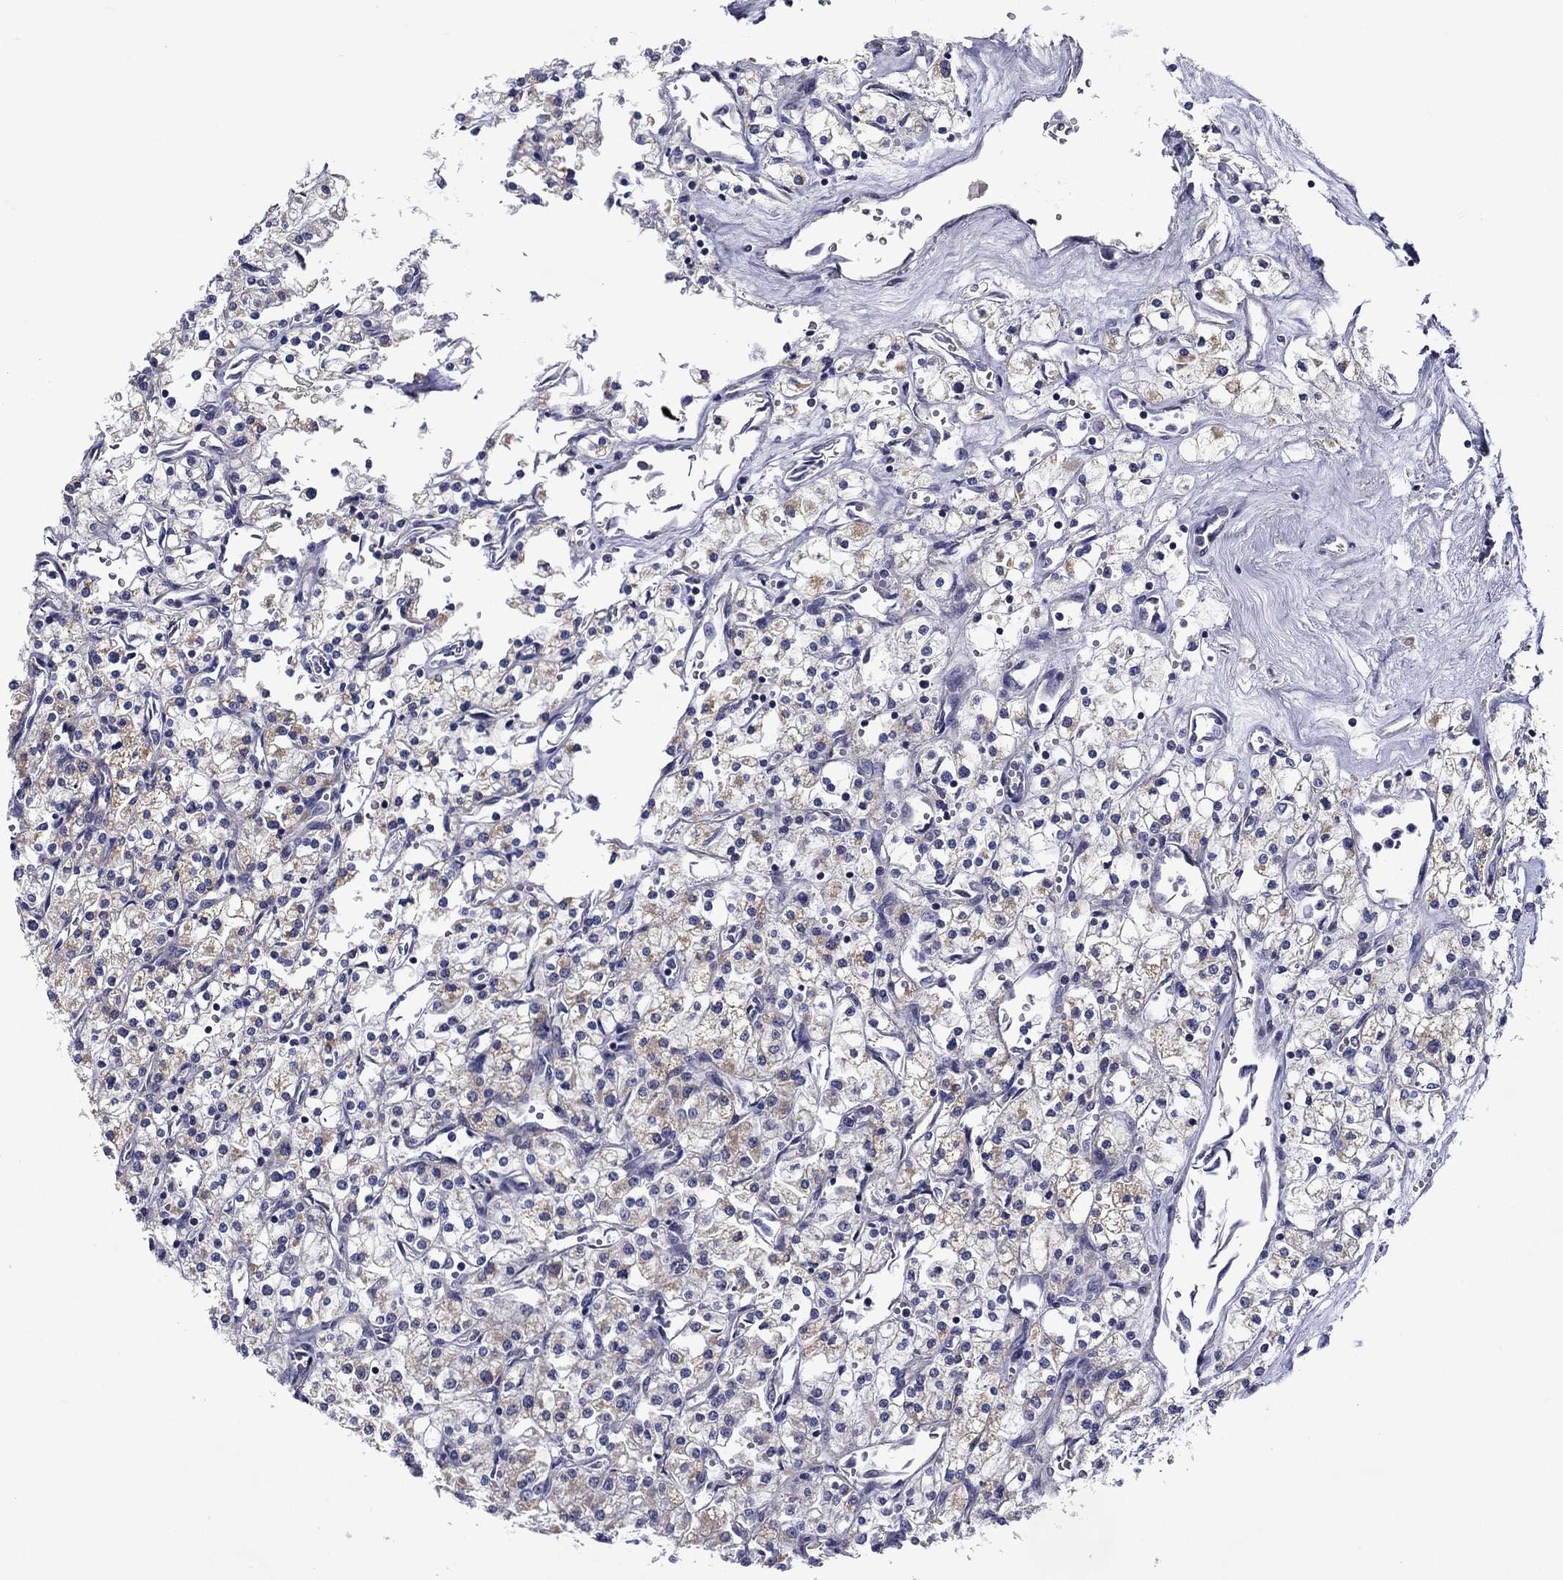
{"staining": {"intensity": "negative", "quantity": "none", "location": "none"}, "tissue": "renal cancer", "cell_type": "Tumor cells", "image_type": "cancer", "snomed": [{"axis": "morphology", "description": "Adenocarcinoma, NOS"}, {"axis": "topography", "description": "Kidney"}], "caption": "Immunohistochemistry of human renal cancer reveals no positivity in tumor cells.", "gene": "SPATA7", "patient": {"sex": "male", "age": 80}}